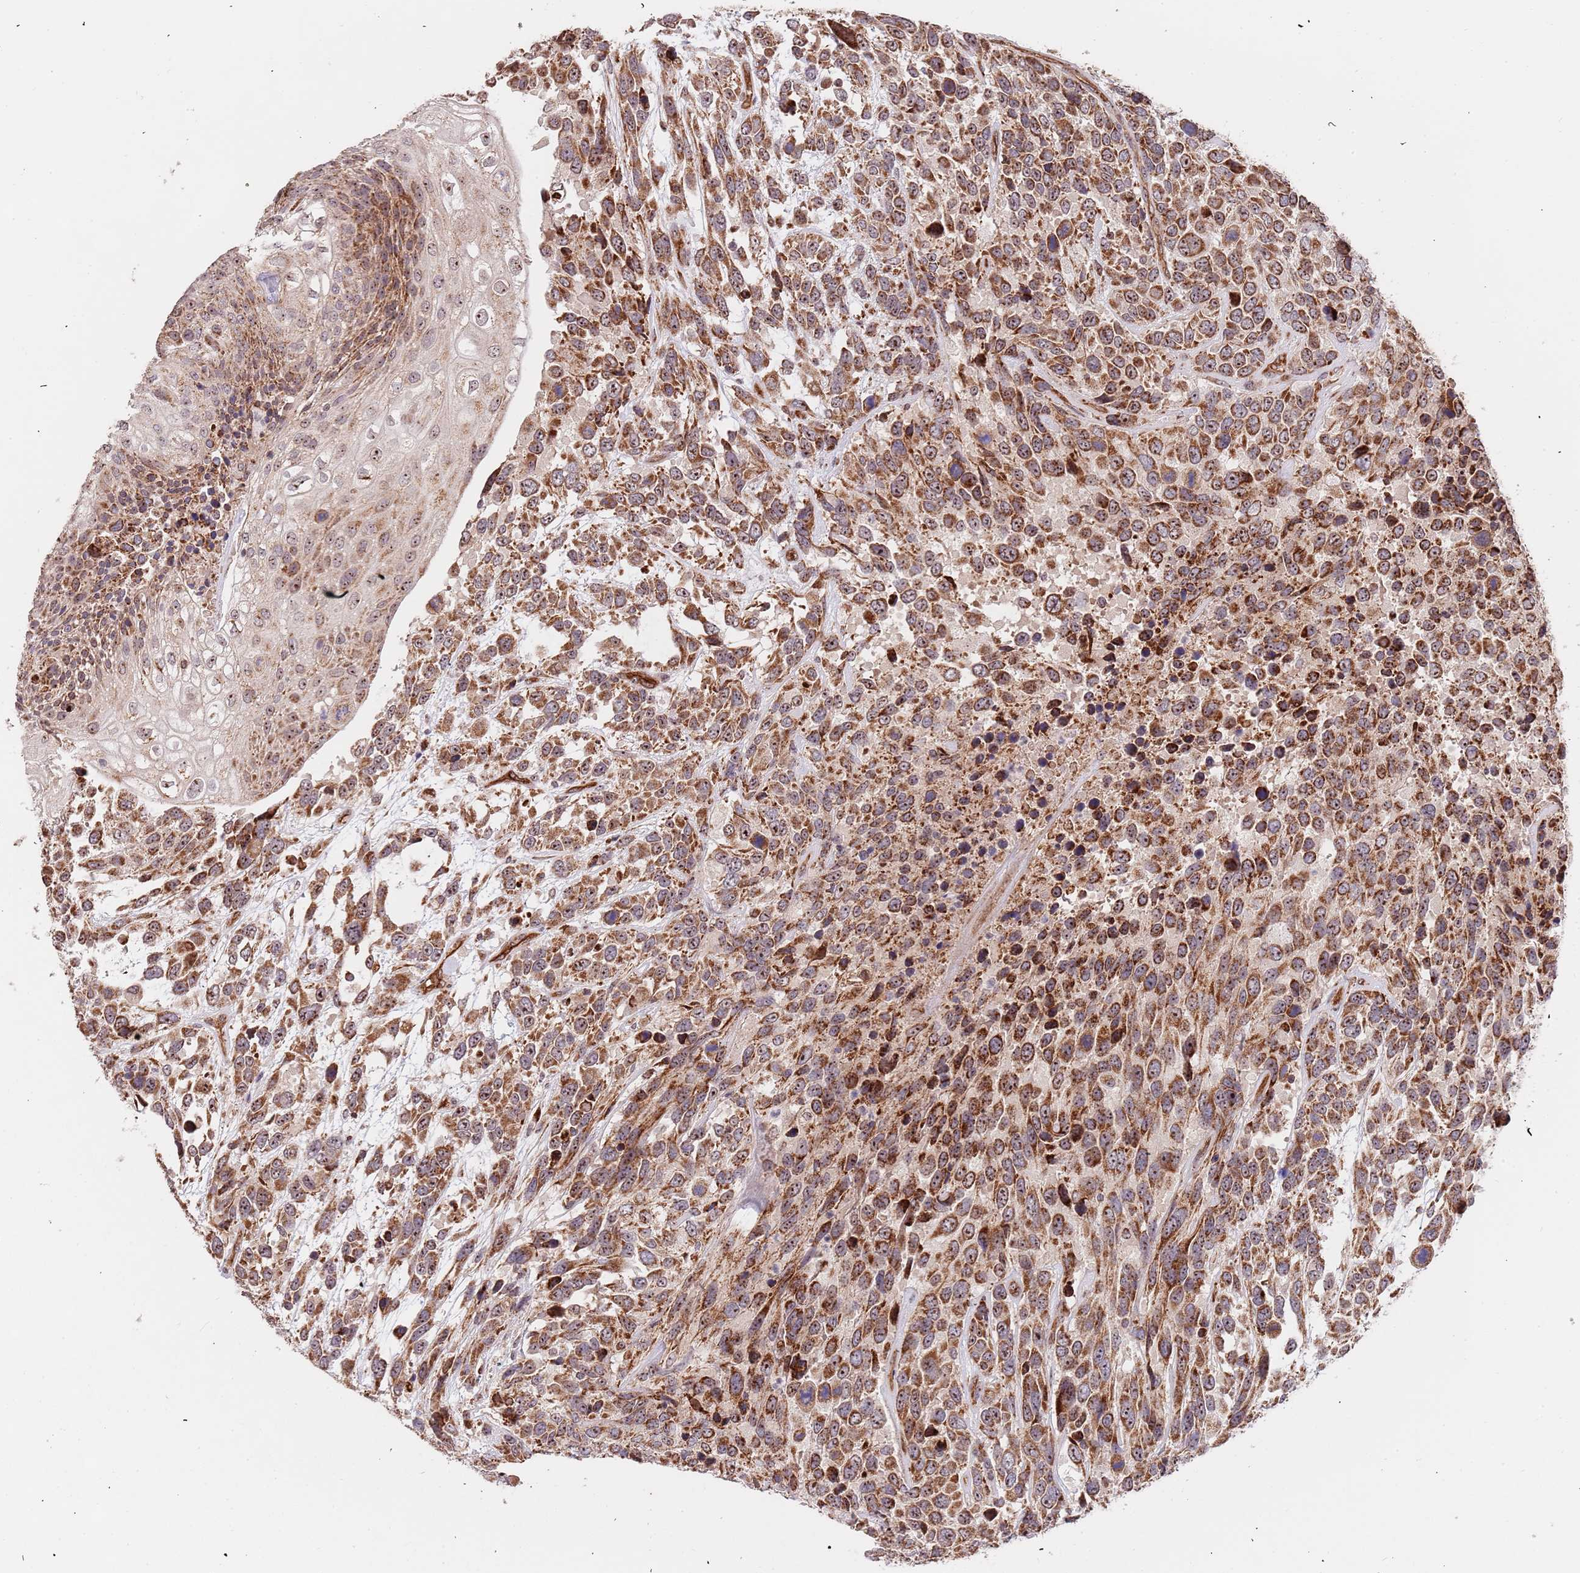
{"staining": {"intensity": "moderate", "quantity": ">75%", "location": "cytoplasmic/membranous,nuclear"}, "tissue": "urothelial cancer", "cell_type": "Tumor cells", "image_type": "cancer", "snomed": [{"axis": "morphology", "description": "Urothelial carcinoma, High grade"}, {"axis": "topography", "description": "Urinary bladder"}], "caption": "A brown stain labels moderate cytoplasmic/membranous and nuclear positivity of a protein in human urothelial cancer tumor cells.", "gene": "DCHS1", "patient": {"sex": "female", "age": 70}}